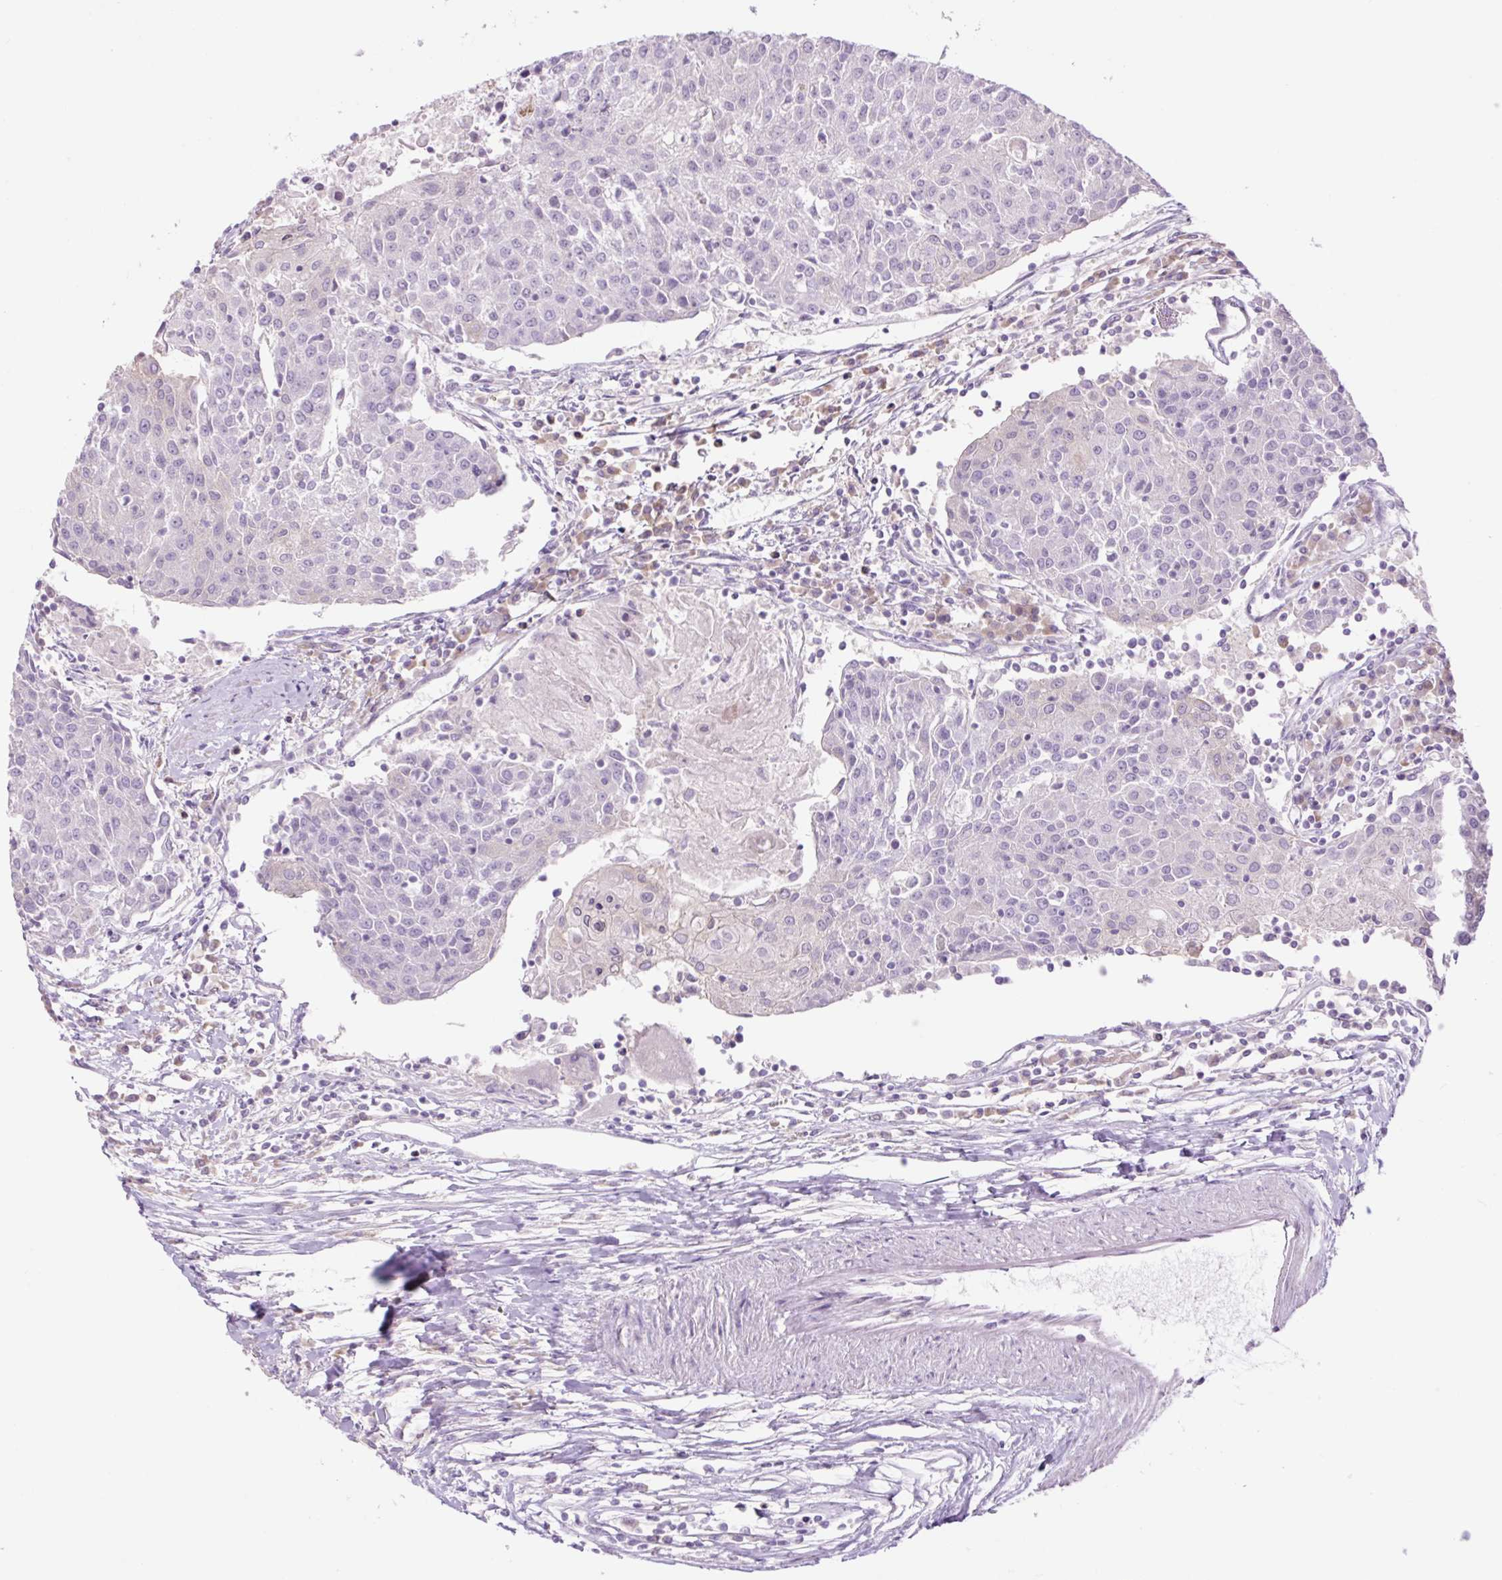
{"staining": {"intensity": "negative", "quantity": "none", "location": "none"}, "tissue": "urothelial cancer", "cell_type": "Tumor cells", "image_type": "cancer", "snomed": [{"axis": "morphology", "description": "Urothelial carcinoma, High grade"}, {"axis": "topography", "description": "Urinary bladder"}], "caption": "DAB (3,3'-diaminobenzidine) immunohistochemical staining of human urothelial cancer exhibits no significant positivity in tumor cells.", "gene": "GRID2", "patient": {"sex": "female", "age": 85}}